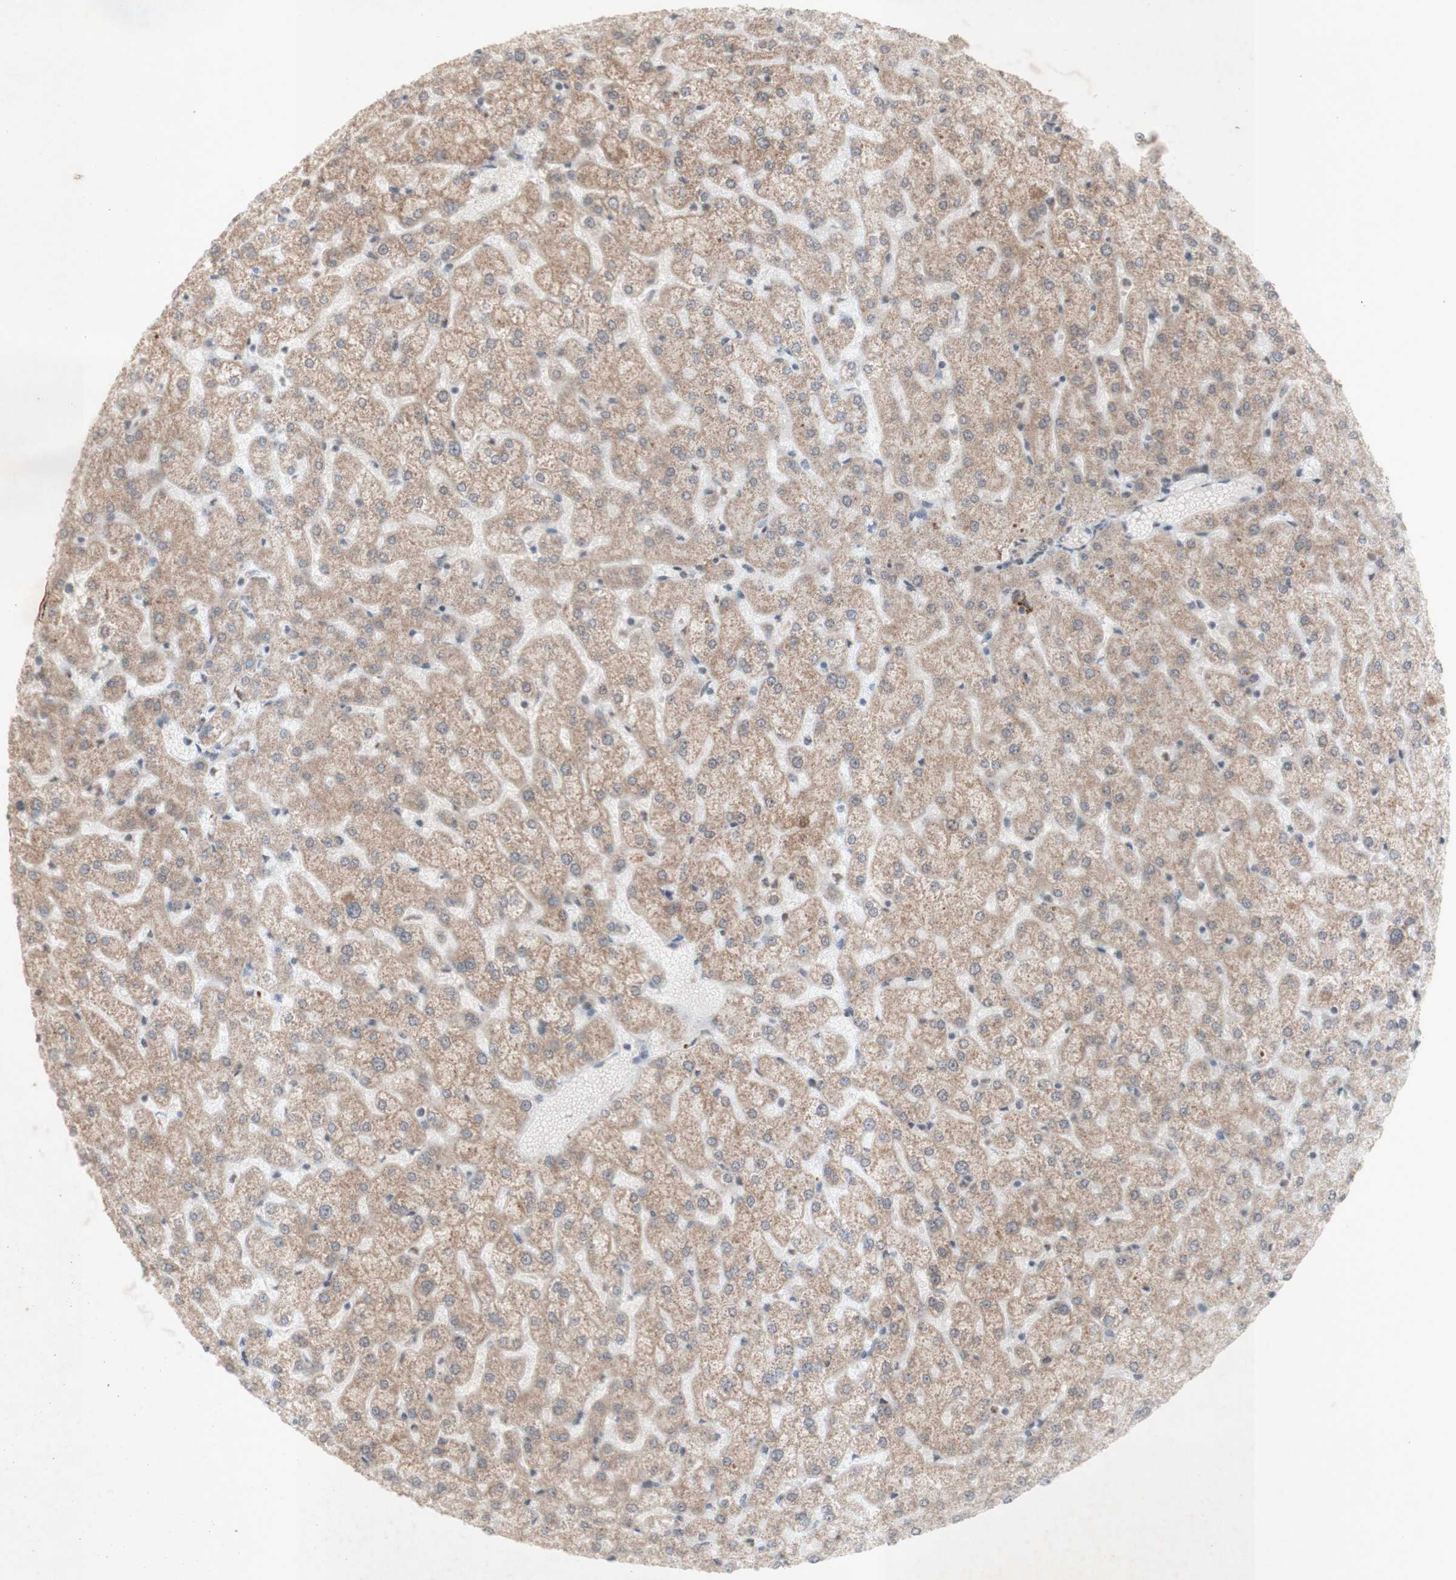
{"staining": {"intensity": "negative", "quantity": "none", "location": "none"}, "tissue": "liver", "cell_type": "Cholangiocytes", "image_type": "normal", "snomed": [{"axis": "morphology", "description": "Normal tissue, NOS"}, {"axis": "topography", "description": "Liver"}], "caption": "Micrograph shows no protein staining in cholangiocytes of normal liver. (DAB (3,3'-diaminobenzidine) IHC with hematoxylin counter stain).", "gene": "CENPB", "patient": {"sex": "female", "age": 32}}